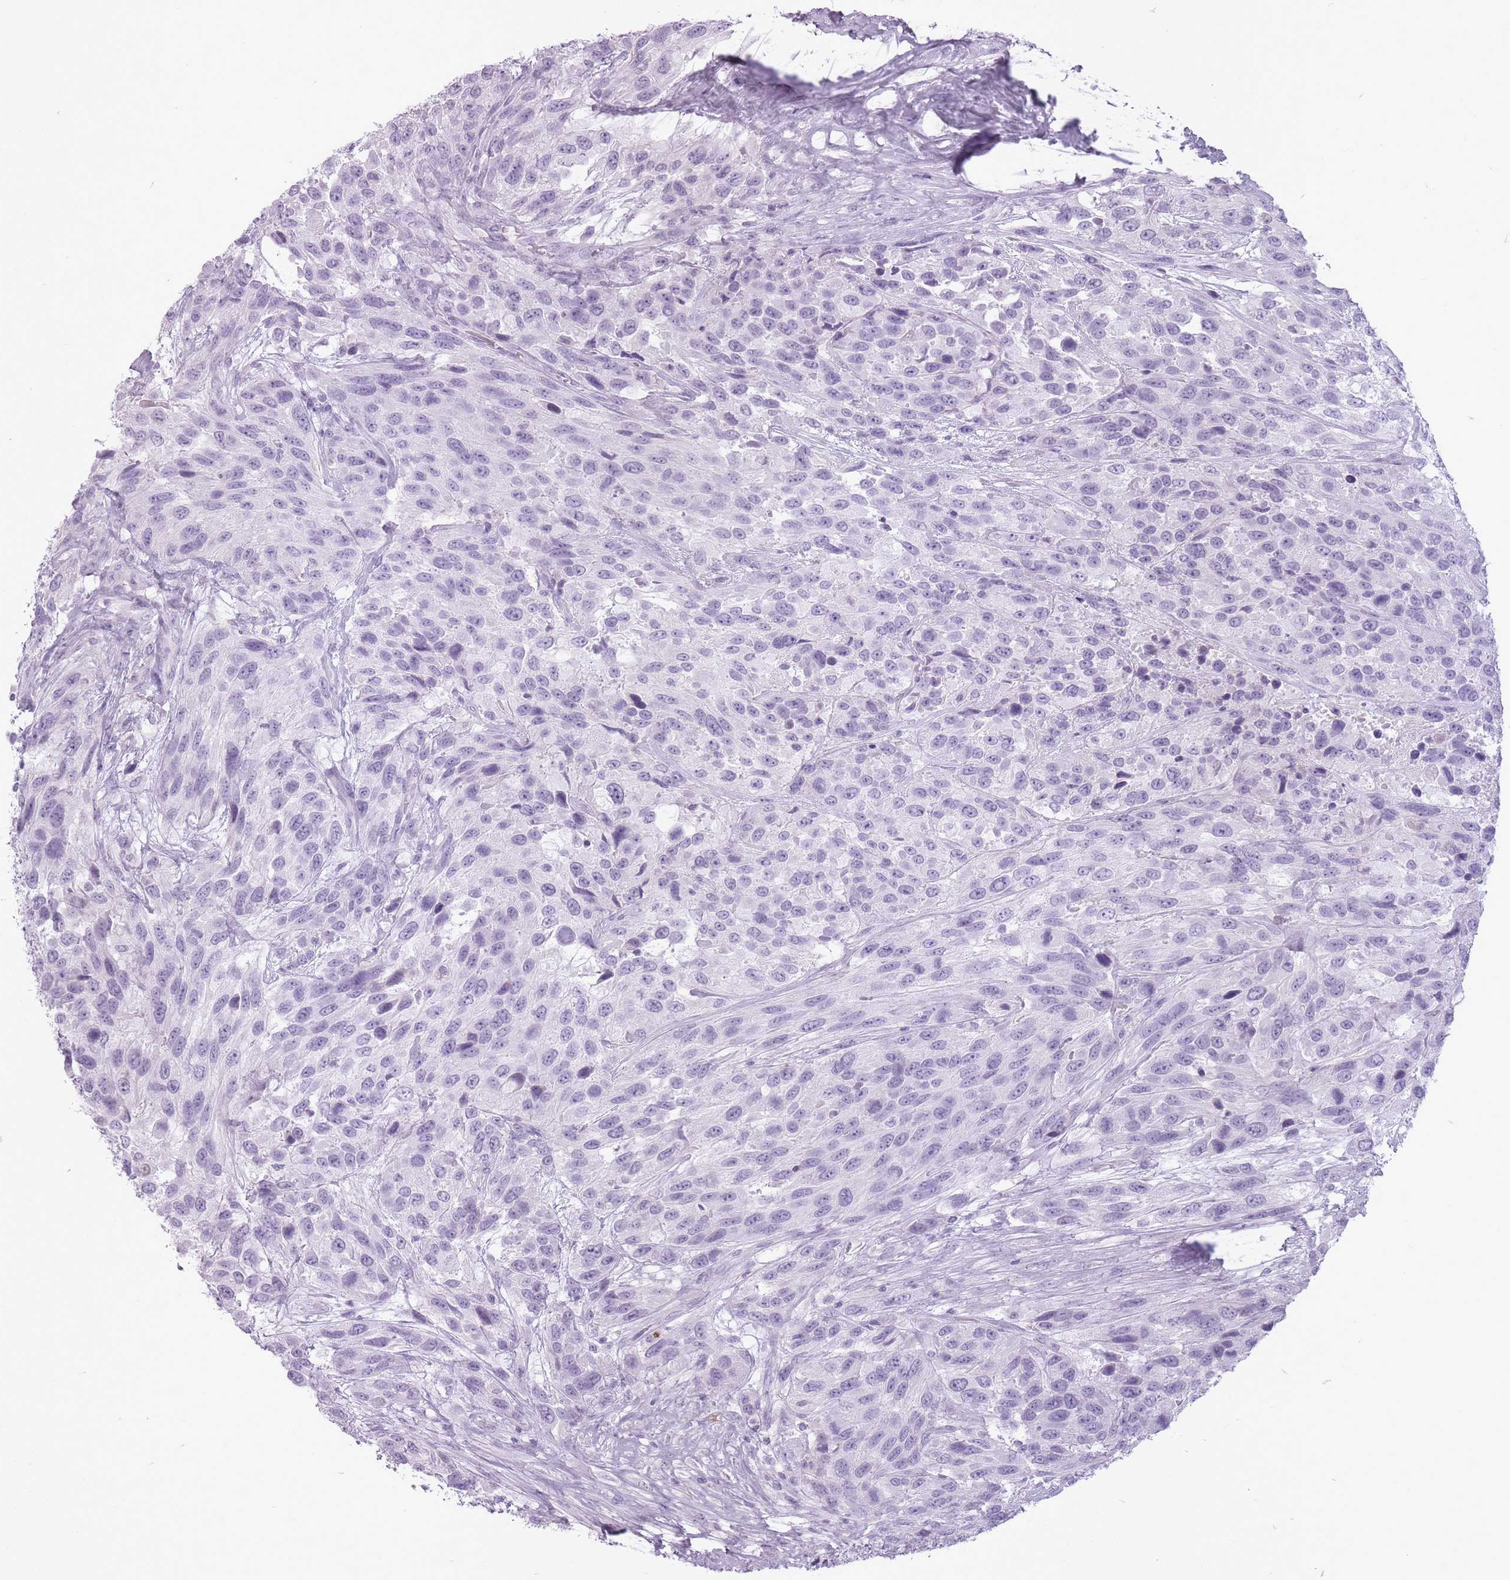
{"staining": {"intensity": "negative", "quantity": "none", "location": "none"}, "tissue": "urothelial cancer", "cell_type": "Tumor cells", "image_type": "cancer", "snomed": [{"axis": "morphology", "description": "Urothelial carcinoma, High grade"}, {"axis": "topography", "description": "Urinary bladder"}], "caption": "Immunohistochemistry micrograph of neoplastic tissue: human urothelial cancer stained with DAB (3,3'-diaminobenzidine) exhibits no significant protein staining in tumor cells.", "gene": "RFX4", "patient": {"sex": "female", "age": 70}}